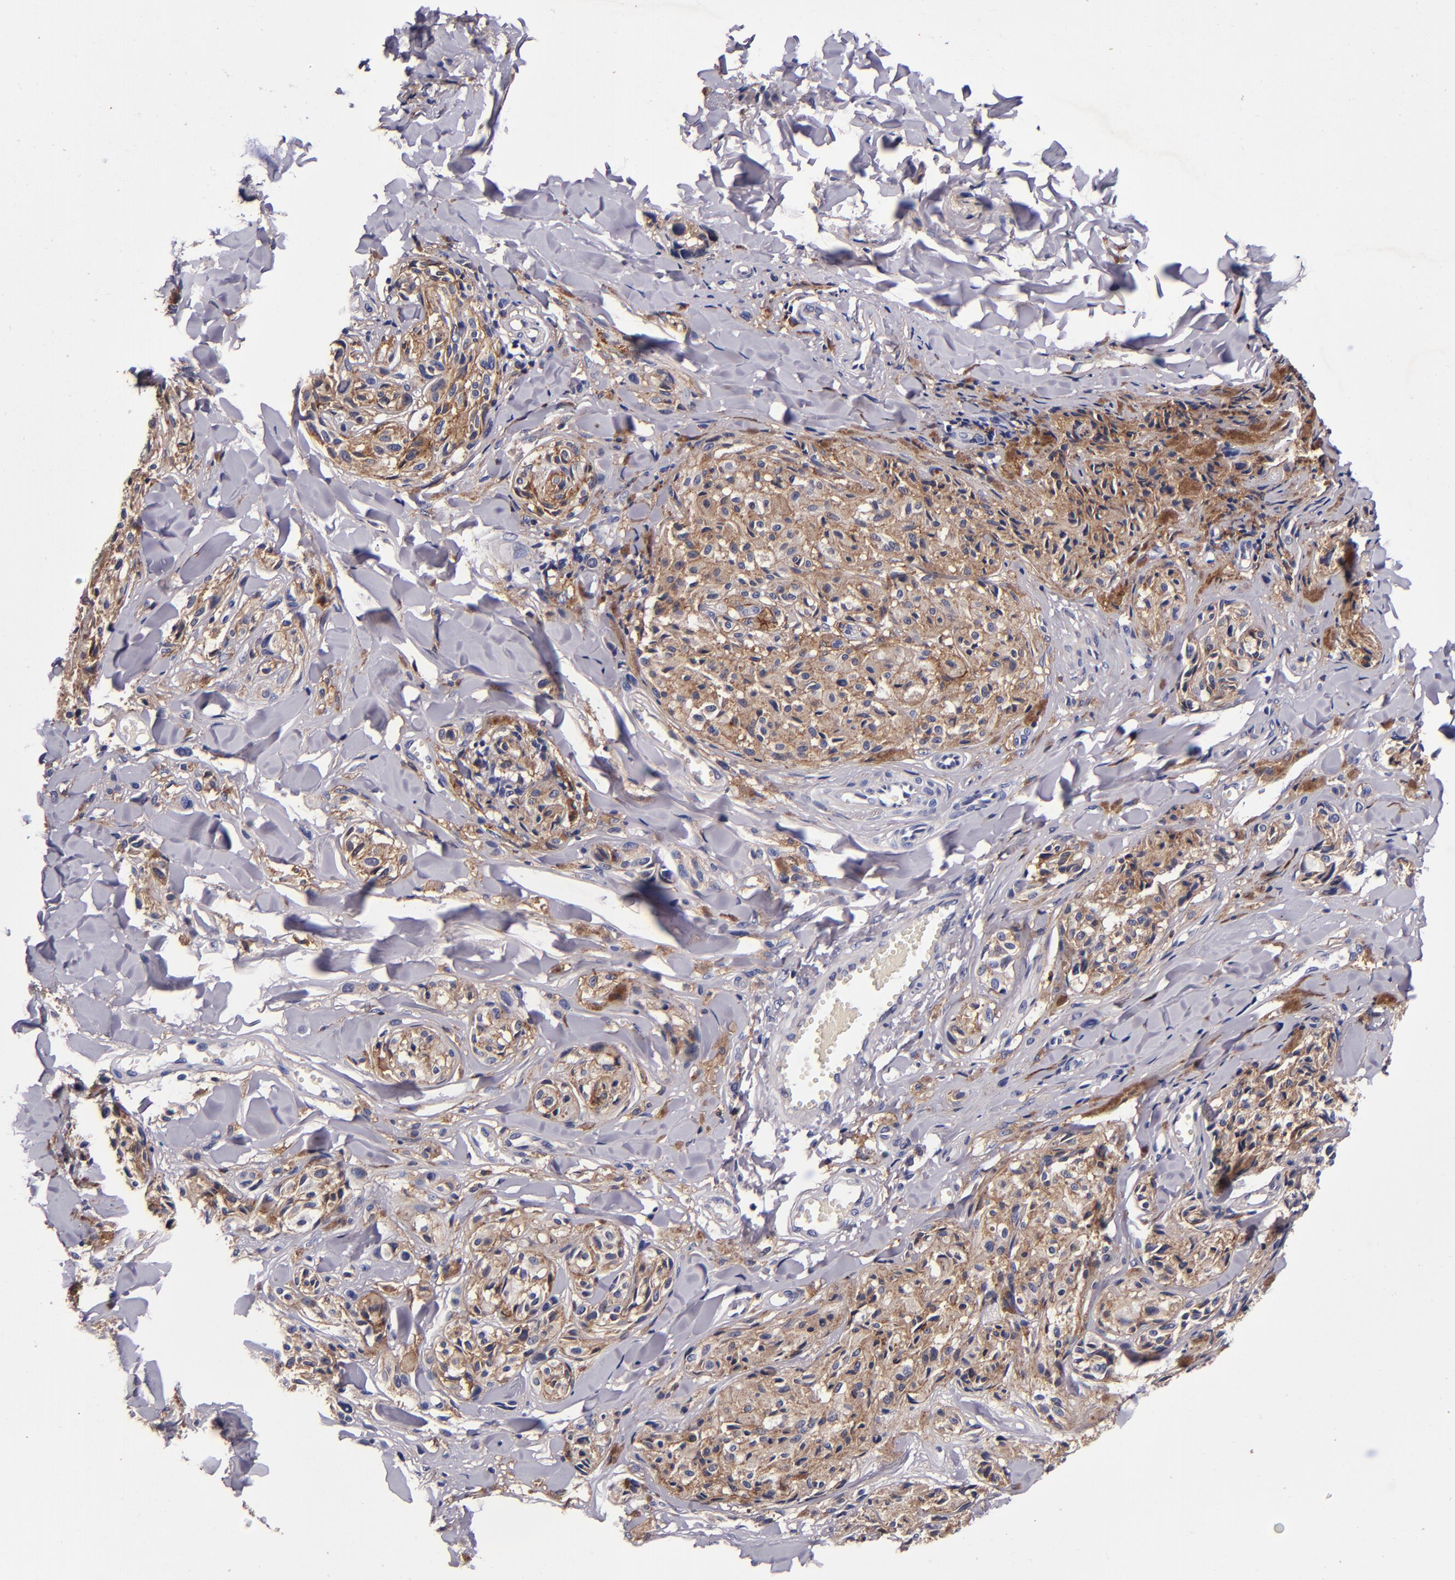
{"staining": {"intensity": "moderate", "quantity": "25%-75%", "location": "cytoplasmic/membranous"}, "tissue": "melanoma", "cell_type": "Tumor cells", "image_type": "cancer", "snomed": [{"axis": "morphology", "description": "Malignant melanoma, Metastatic site"}, {"axis": "topography", "description": "Skin"}], "caption": "Malignant melanoma (metastatic site) was stained to show a protein in brown. There is medium levels of moderate cytoplasmic/membranous expression in approximately 25%-75% of tumor cells. The staining is performed using DAB (3,3'-diaminobenzidine) brown chromogen to label protein expression. The nuclei are counter-stained blue using hematoxylin.", "gene": "SIRPA", "patient": {"sex": "female", "age": 66}}